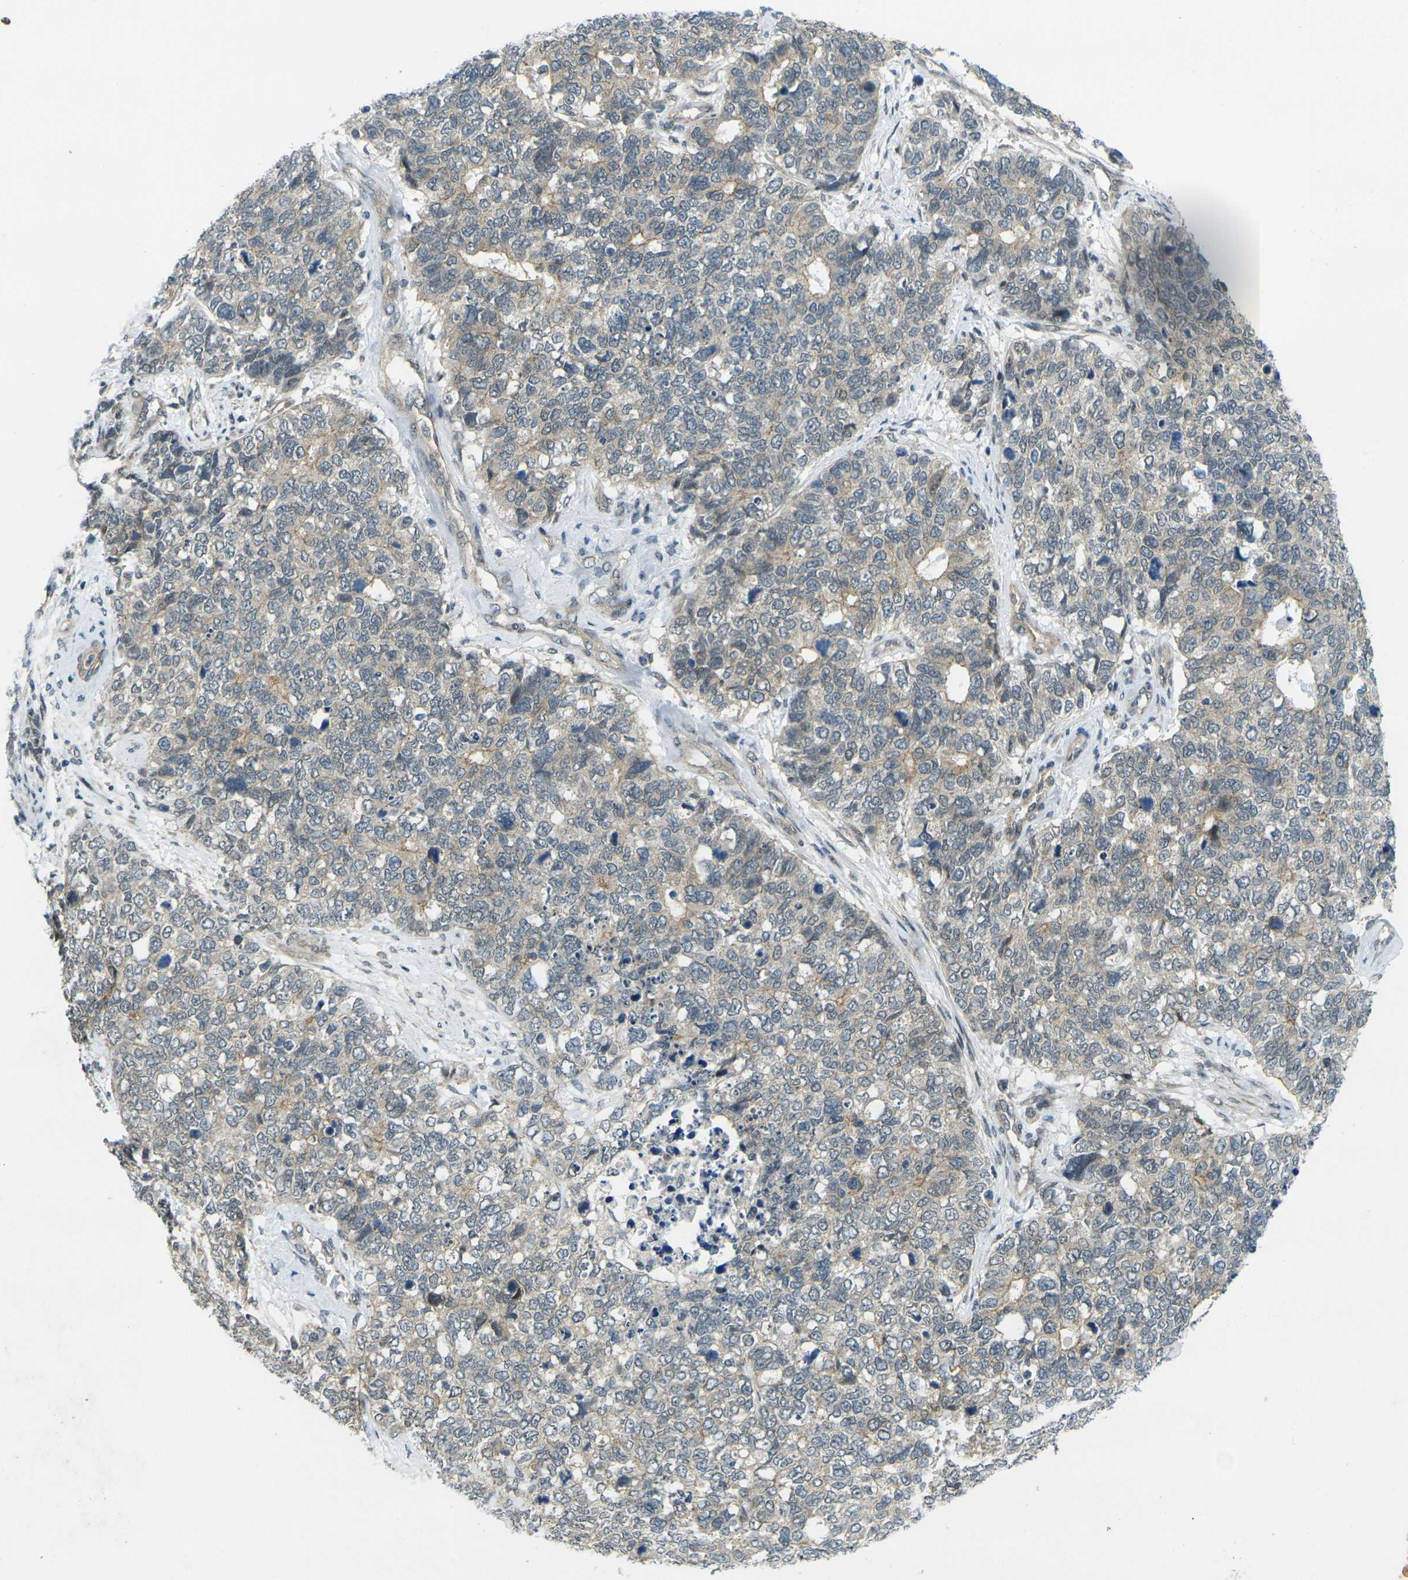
{"staining": {"intensity": "weak", "quantity": "<25%", "location": "cytoplasmic/membranous"}, "tissue": "cervical cancer", "cell_type": "Tumor cells", "image_type": "cancer", "snomed": [{"axis": "morphology", "description": "Squamous cell carcinoma, NOS"}, {"axis": "topography", "description": "Cervix"}], "caption": "A histopathology image of cervical cancer (squamous cell carcinoma) stained for a protein displays no brown staining in tumor cells. (DAB IHC visualized using brightfield microscopy, high magnification).", "gene": "KCTD10", "patient": {"sex": "female", "age": 63}}